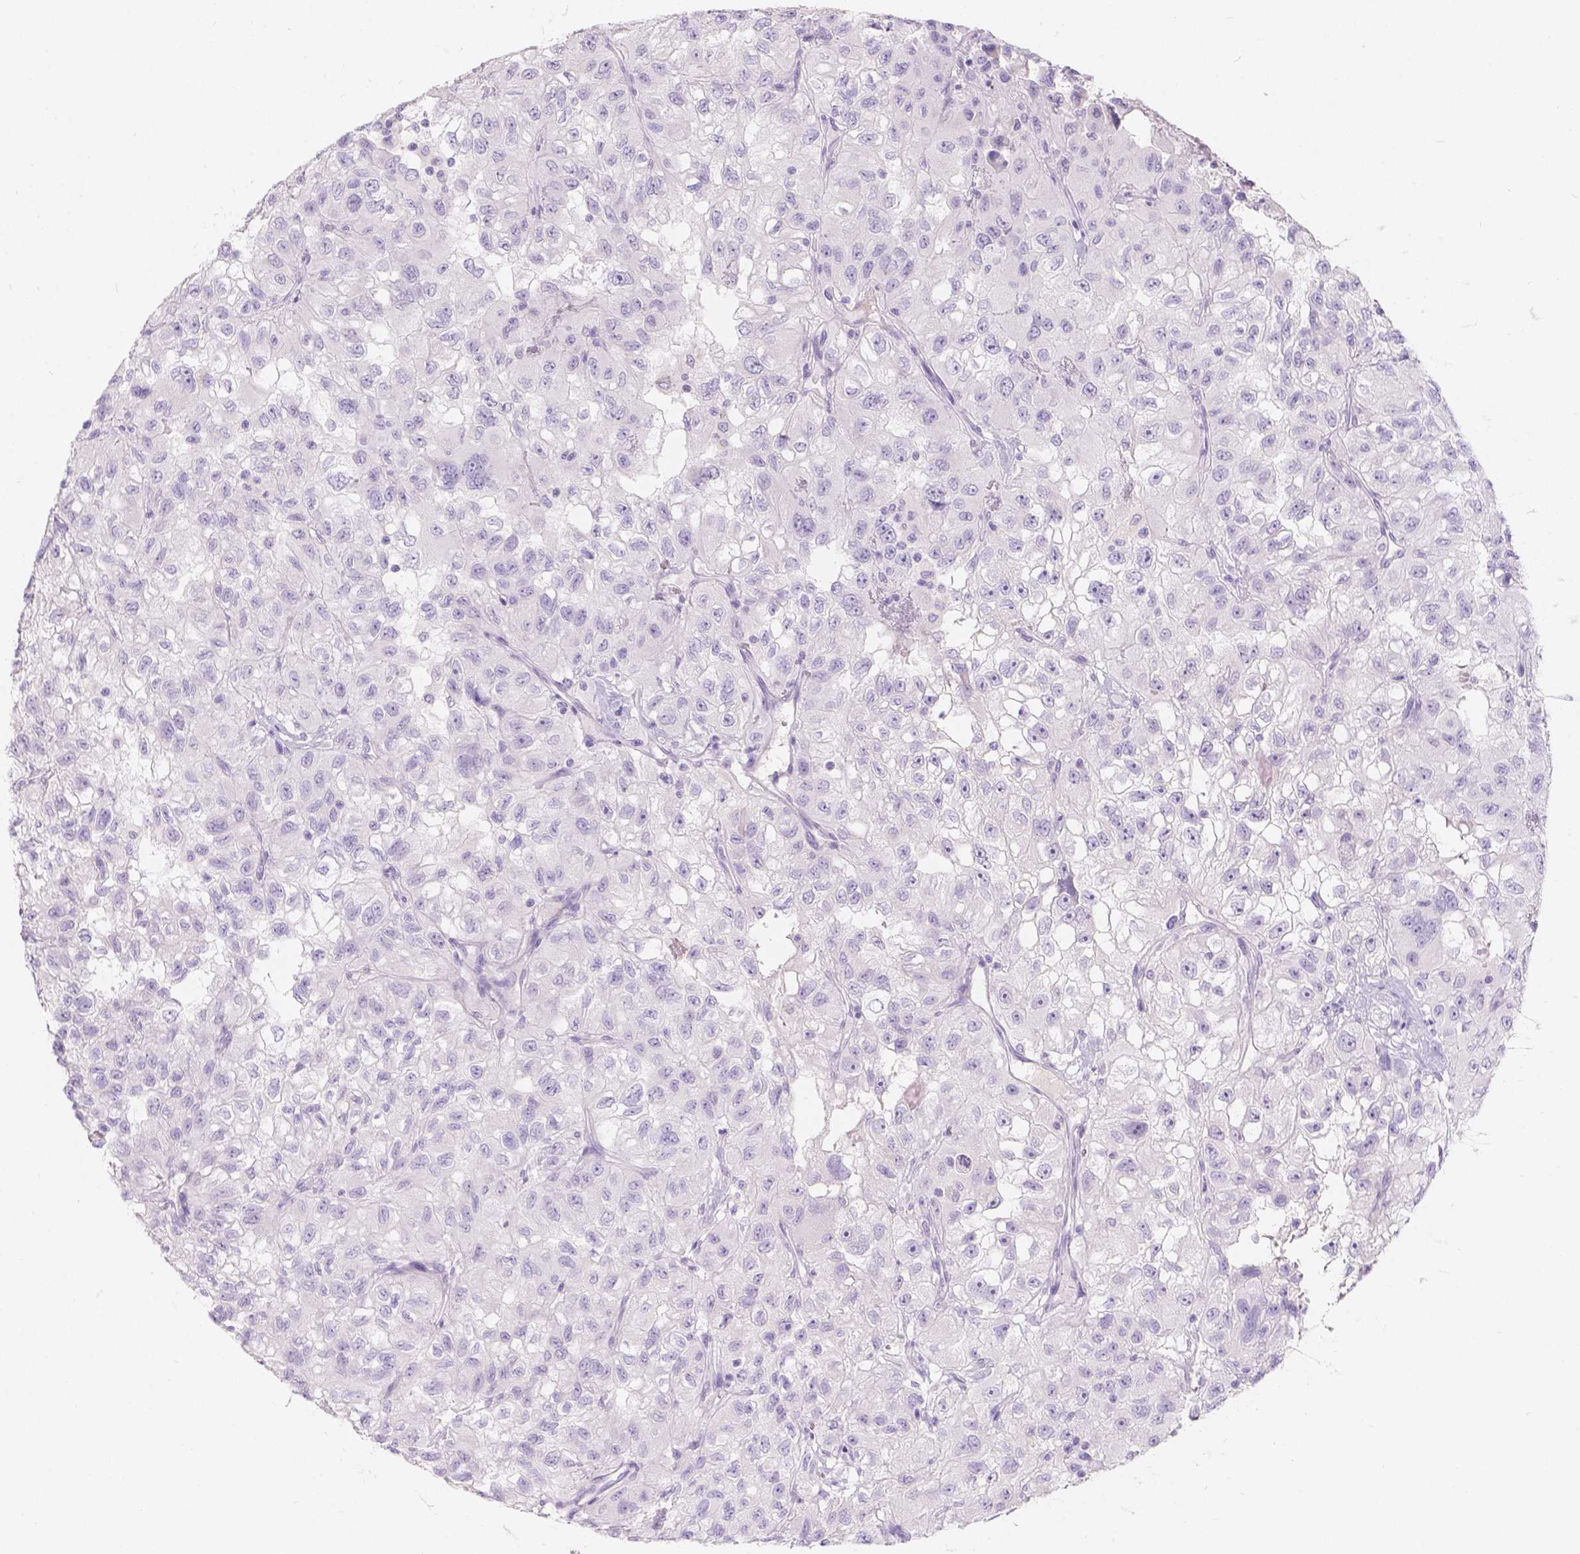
{"staining": {"intensity": "negative", "quantity": "none", "location": "none"}, "tissue": "renal cancer", "cell_type": "Tumor cells", "image_type": "cancer", "snomed": [{"axis": "morphology", "description": "Adenocarcinoma, NOS"}, {"axis": "topography", "description": "Kidney"}], "caption": "The histopathology image shows no significant expression in tumor cells of adenocarcinoma (renal).", "gene": "HTN3", "patient": {"sex": "male", "age": 64}}